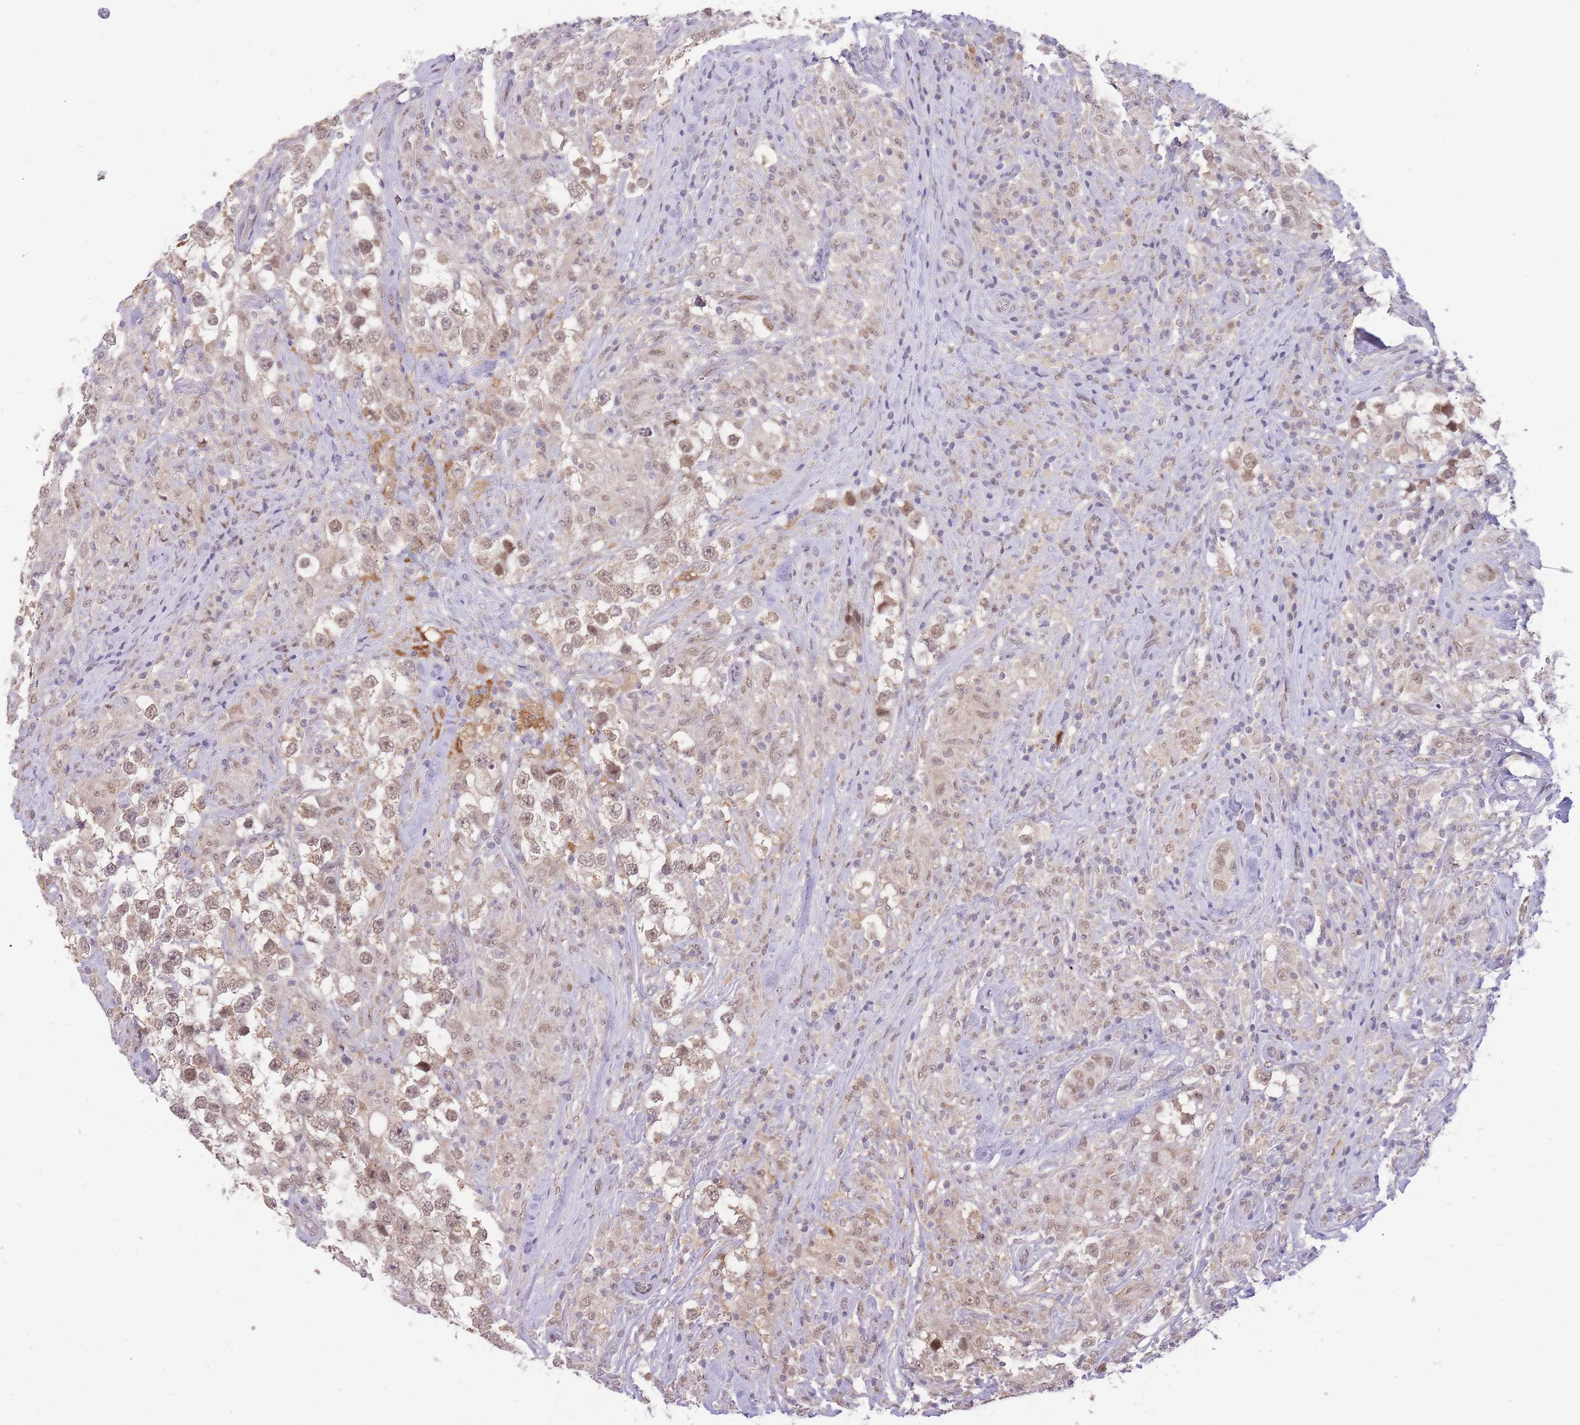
{"staining": {"intensity": "weak", "quantity": ">75%", "location": "cytoplasmic/membranous,nuclear"}, "tissue": "testis cancer", "cell_type": "Tumor cells", "image_type": "cancer", "snomed": [{"axis": "morphology", "description": "Seminoma, NOS"}, {"axis": "topography", "description": "Testis"}], "caption": "High-magnification brightfield microscopy of testis cancer (seminoma) stained with DAB (3,3'-diaminobenzidine) (brown) and counterstained with hematoxylin (blue). tumor cells exhibit weak cytoplasmic/membranous and nuclear positivity is seen in about>75% of cells. Nuclei are stained in blue.", "gene": "PUS10", "patient": {"sex": "male", "age": 46}}